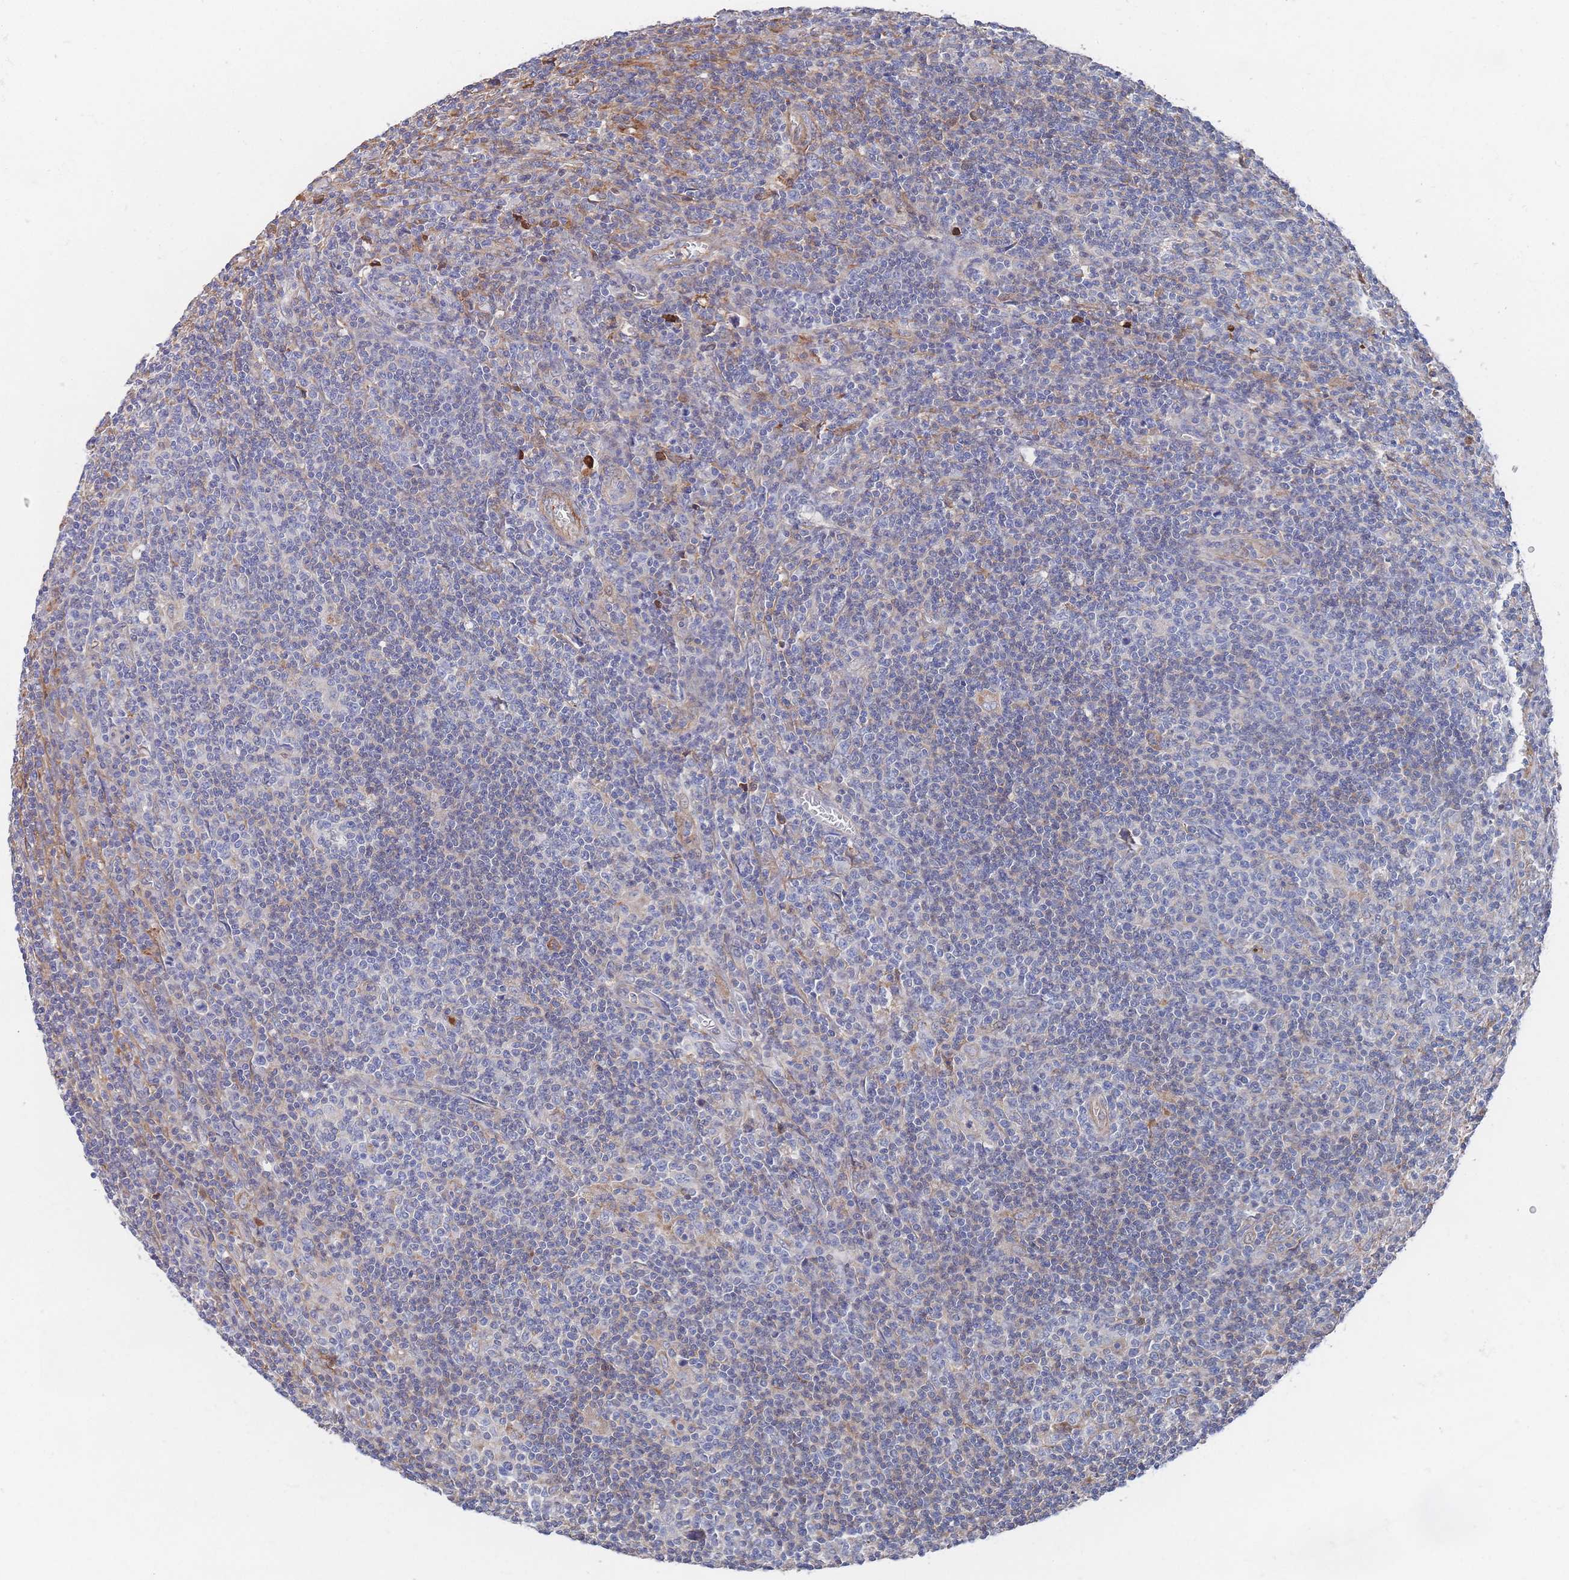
{"staining": {"intensity": "negative", "quantity": "none", "location": "none"}, "tissue": "lymphoma", "cell_type": "Tumor cells", "image_type": "cancer", "snomed": [{"axis": "morphology", "description": "Hodgkin's disease, NOS"}, {"axis": "topography", "description": "Lymph node"}], "caption": "Micrograph shows no significant protein expression in tumor cells of lymphoma.", "gene": "G6PC1", "patient": {"sex": "male", "age": 83}}